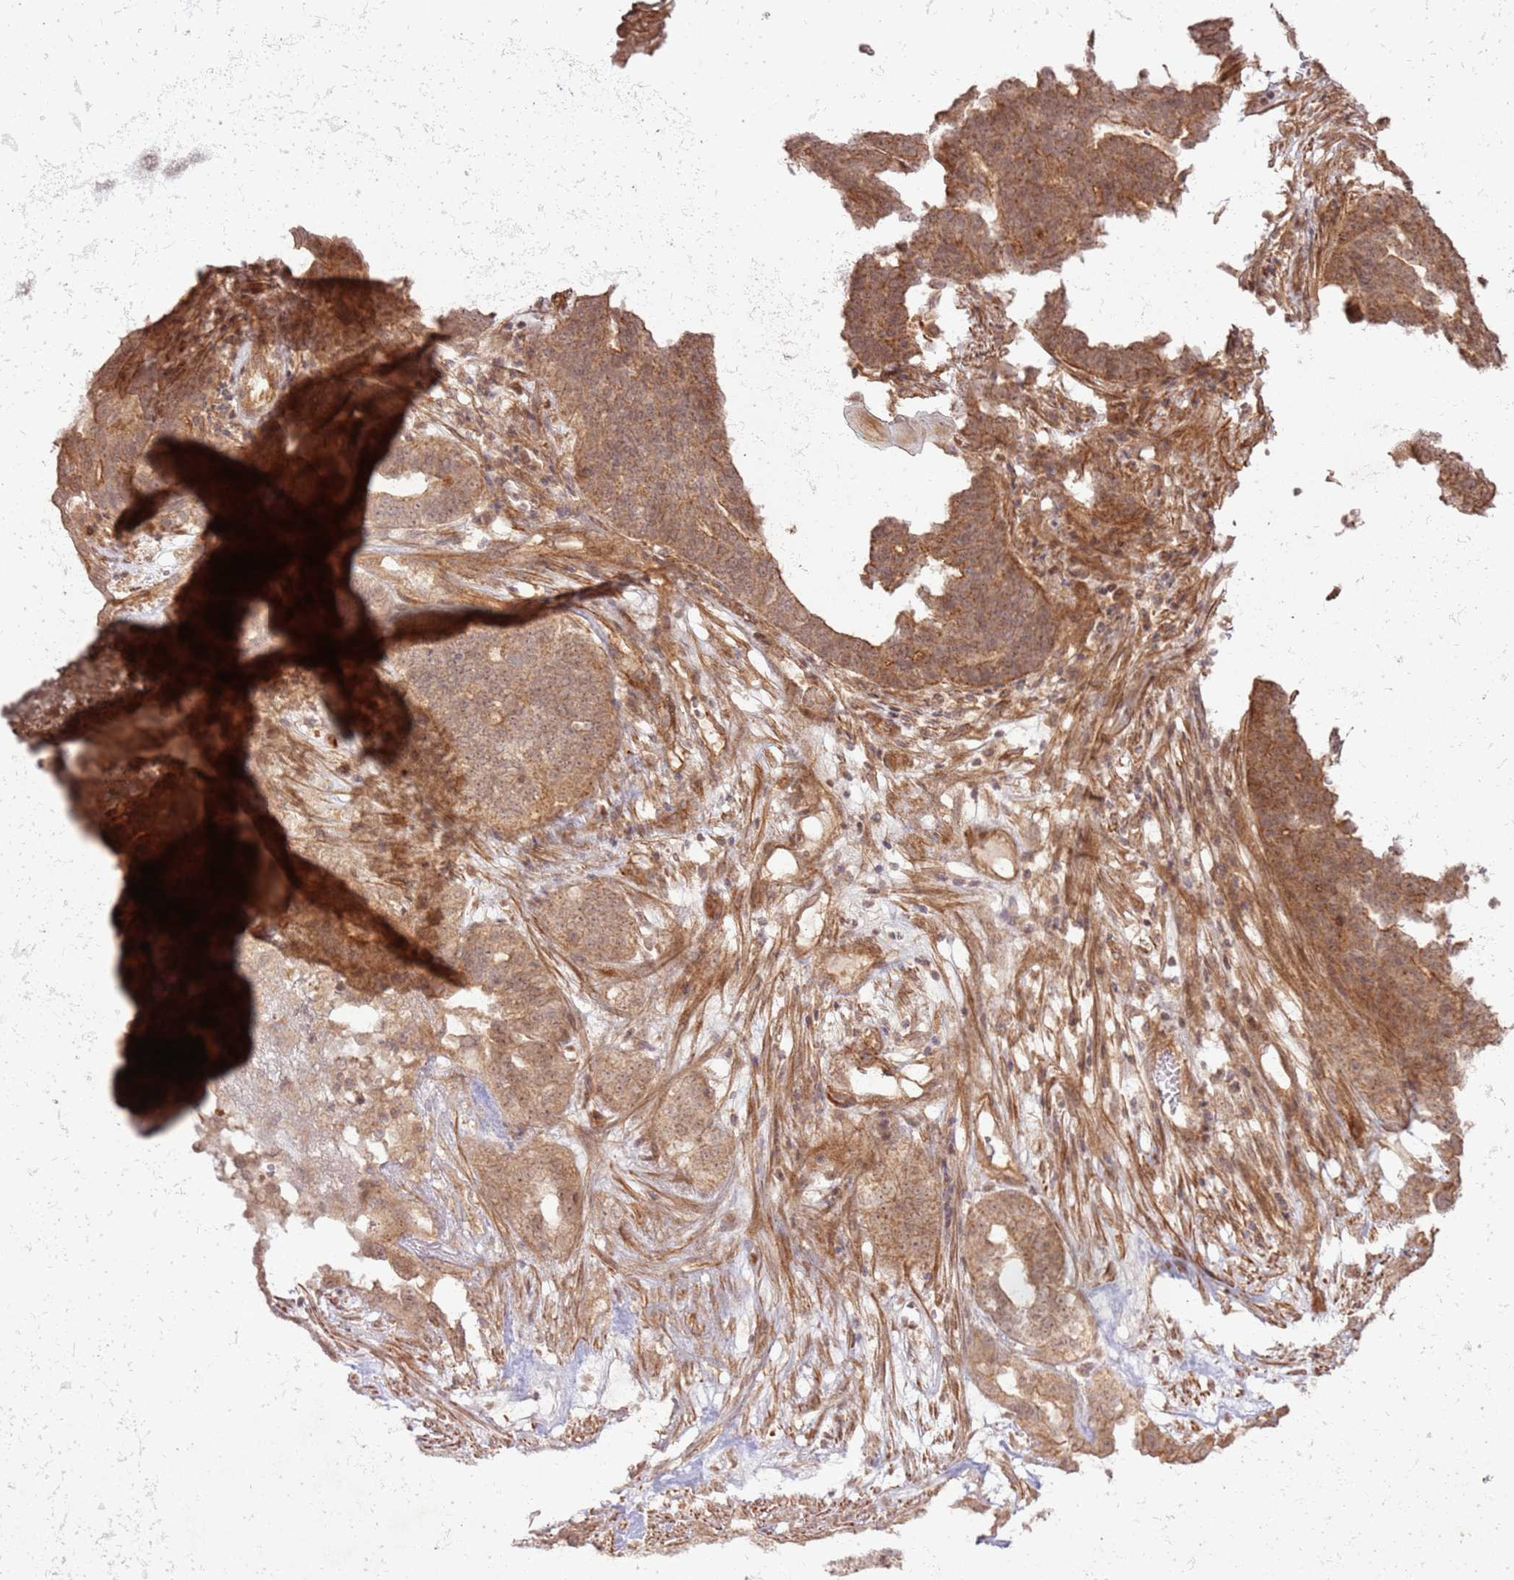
{"staining": {"intensity": "moderate", "quantity": ">75%", "location": "cytoplasmic/membranous"}, "tissue": "ovarian cancer", "cell_type": "Tumor cells", "image_type": "cancer", "snomed": [{"axis": "morphology", "description": "Cystadenocarcinoma, serous, NOS"}, {"axis": "topography", "description": "Ovary"}], "caption": "This is an image of immunohistochemistry (IHC) staining of ovarian cancer, which shows moderate positivity in the cytoplasmic/membranous of tumor cells.", "gene": "ZNF623", "patient": {"sex": "female", "age": 59}}